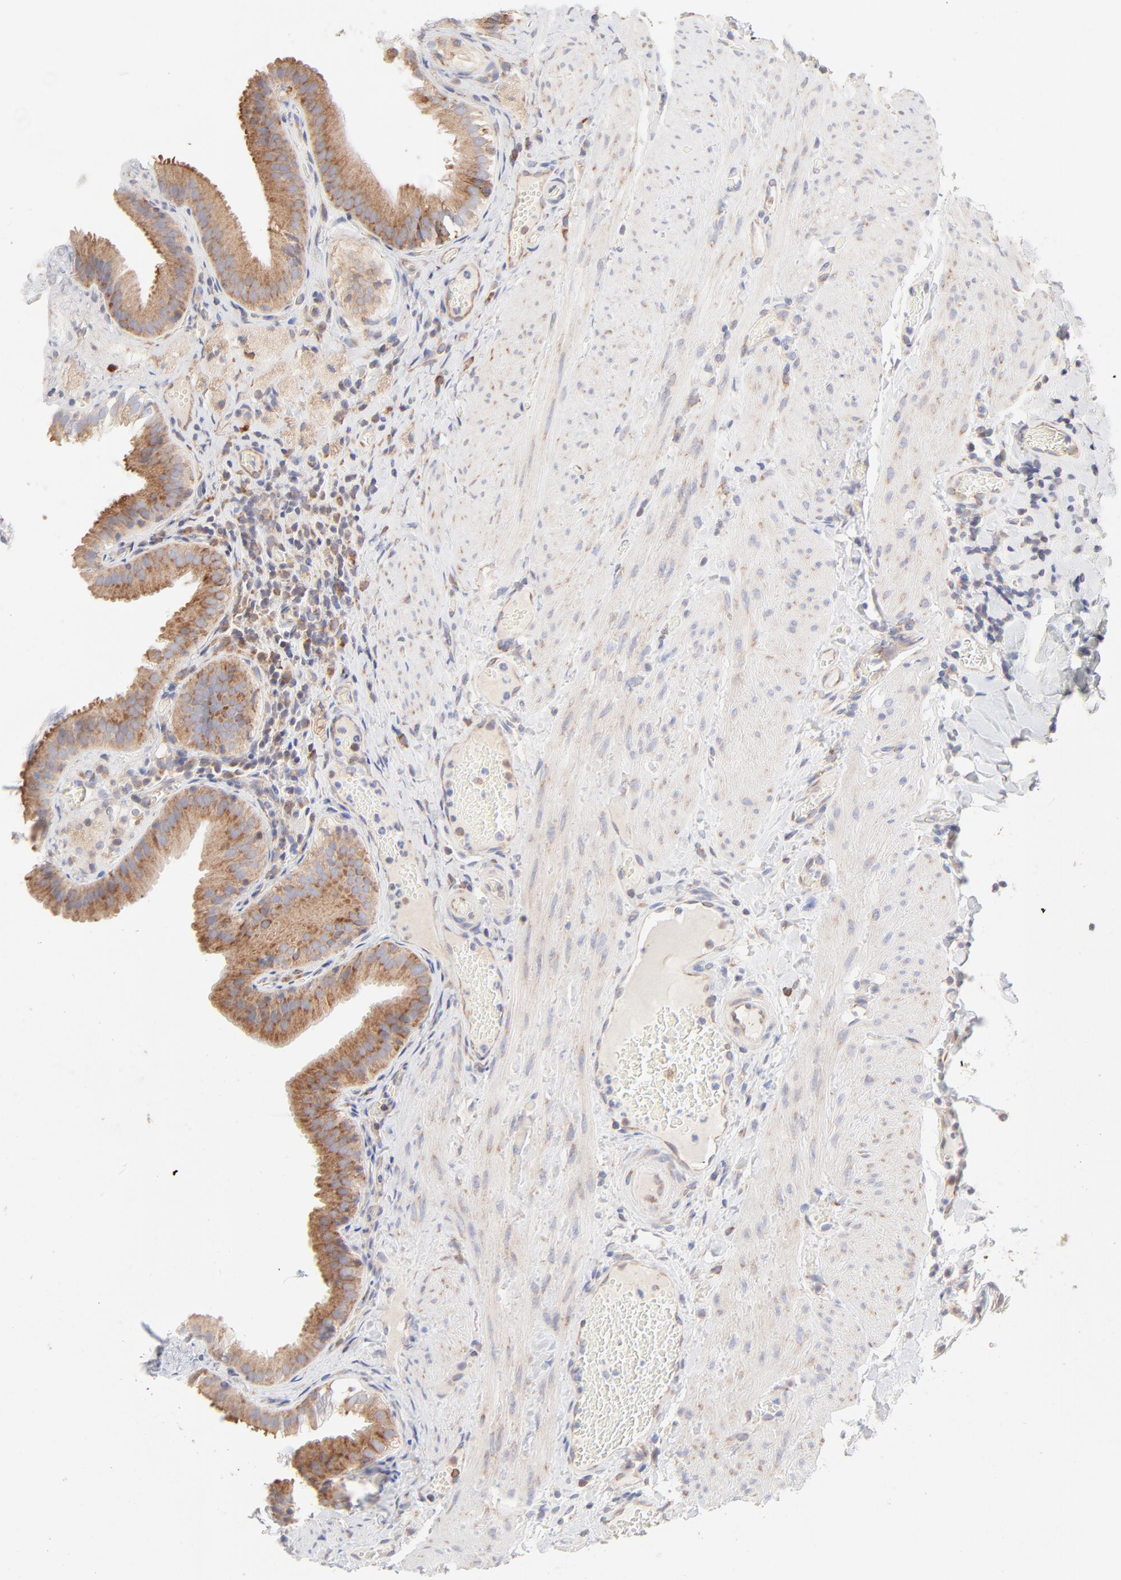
{"staining": {"intensity": "moderate", "quantity": ">75%", "location": "cytoplasmic/membranous"}, "tissue": "gallbladder", "cell_type": "Glandular cells", "image_type": "normal", "snomed": [{"axis": "morphology", "description": "Normal tissue, NOS"}, {"axis": "topography", "description": "Gallbladder"}], "caption": "DAB immunohistochemical staining of normal gallbladder demonstrates moderate cytoplasmic/membranous protein staining in about >75% of glandular cells. Nuclei are stained in blue.", "gene": "RPS21", "patient": {"sex": "female", "age": 24}}